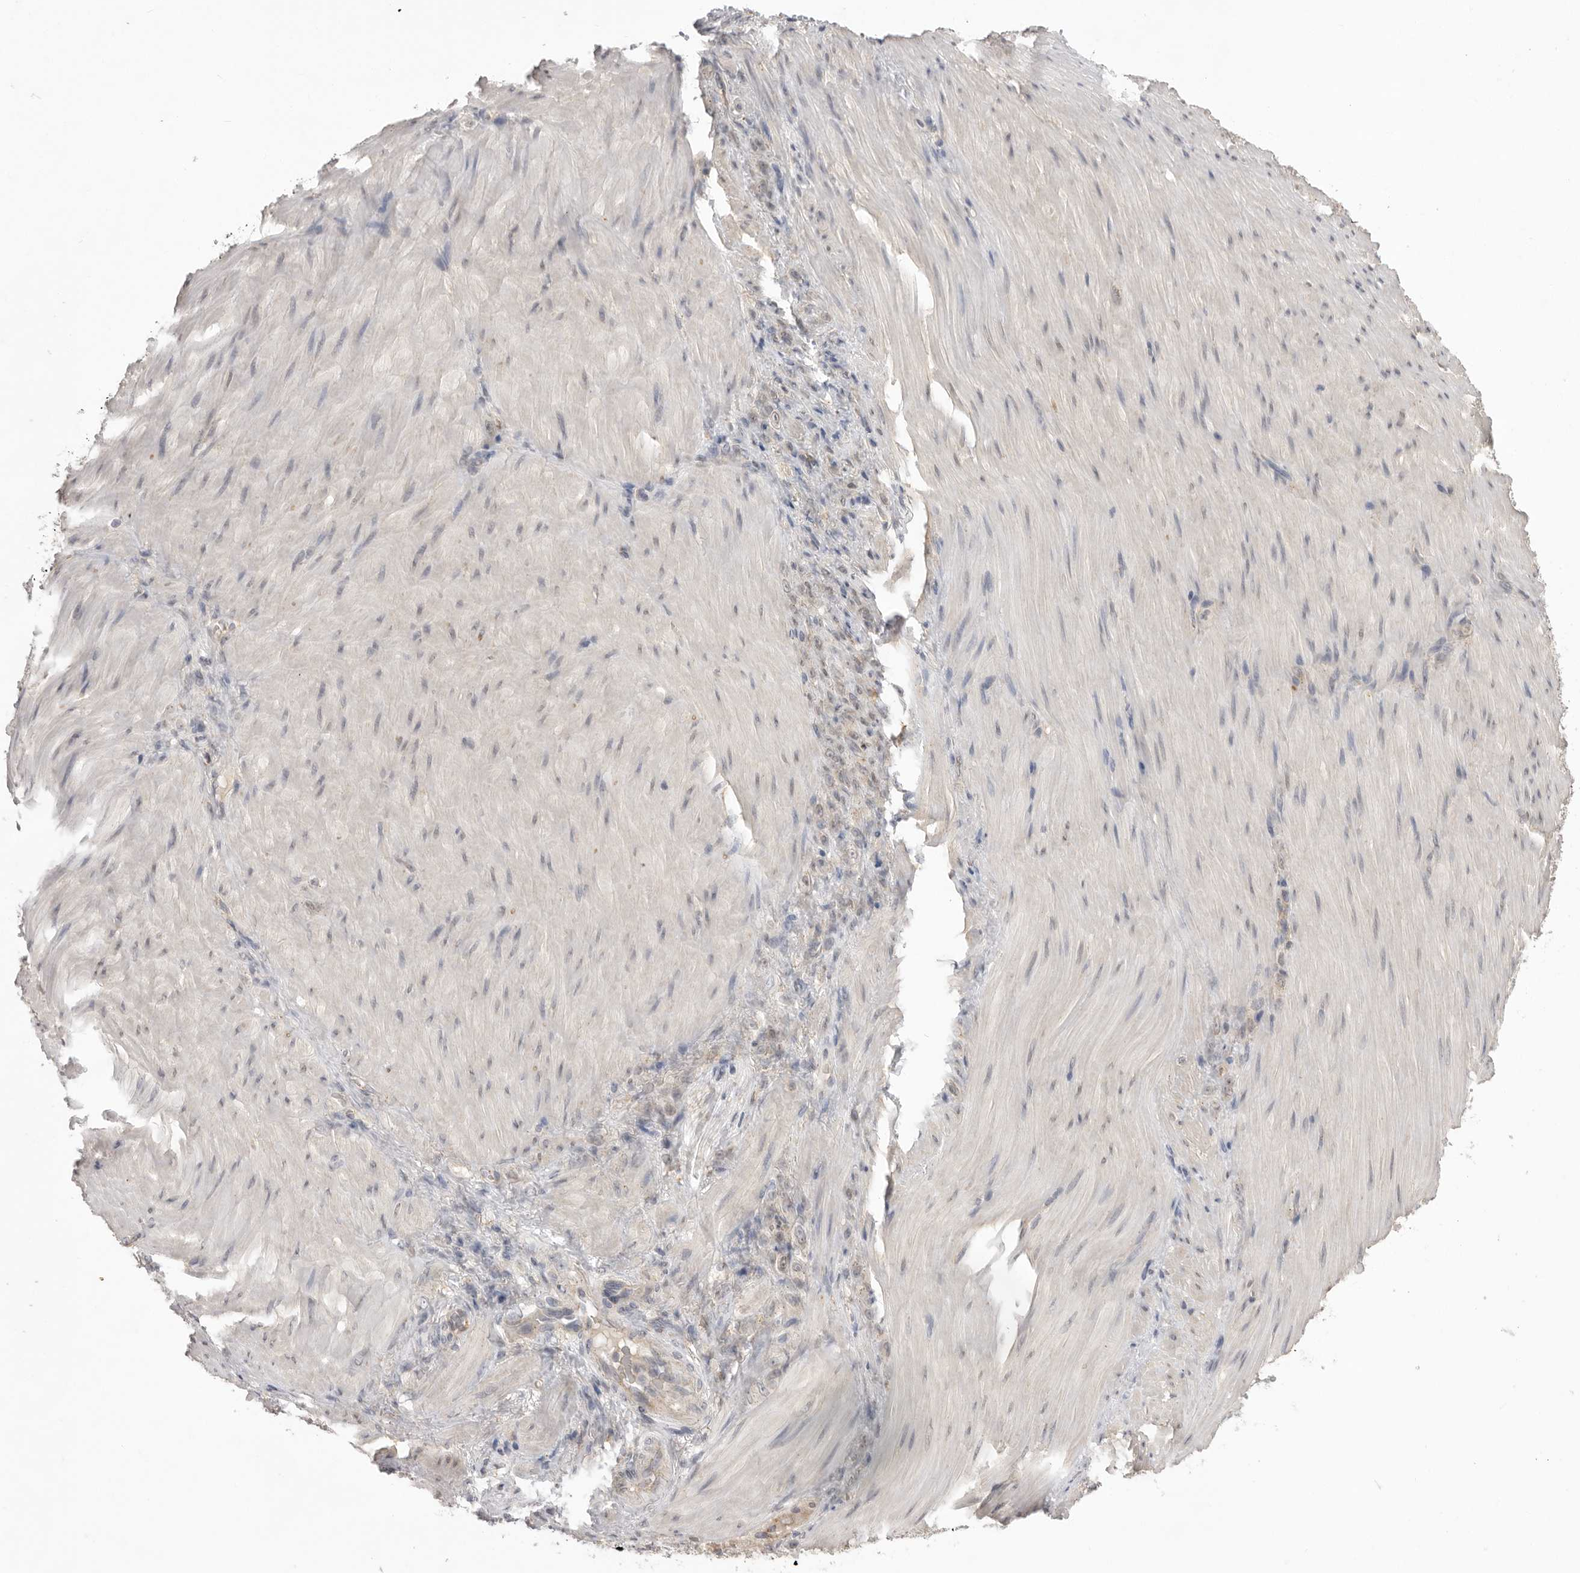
{"staining": {"intensity": "negative", "quantity": "none", "location": "none"}, "tissue": "stomach cancer", "cell_type": "Tumor cells", "image_type": "cancer", "snomed": [{"axis": "morphology", "description": "Normal tissue, NOS"}, {"axis": "morphology", "description": "Adenocarcinoma, NOS"}, {"axis": "topography", "description": "Stomach"}], "caption": "This micrograph is of stomach cancer stained with IHC to label a protein in brown with the nuclei are counter-stained blue. There is no positivity in tumor cells.", "gene": "TLR3", "patient": {"sex": "male", "age": 82}}